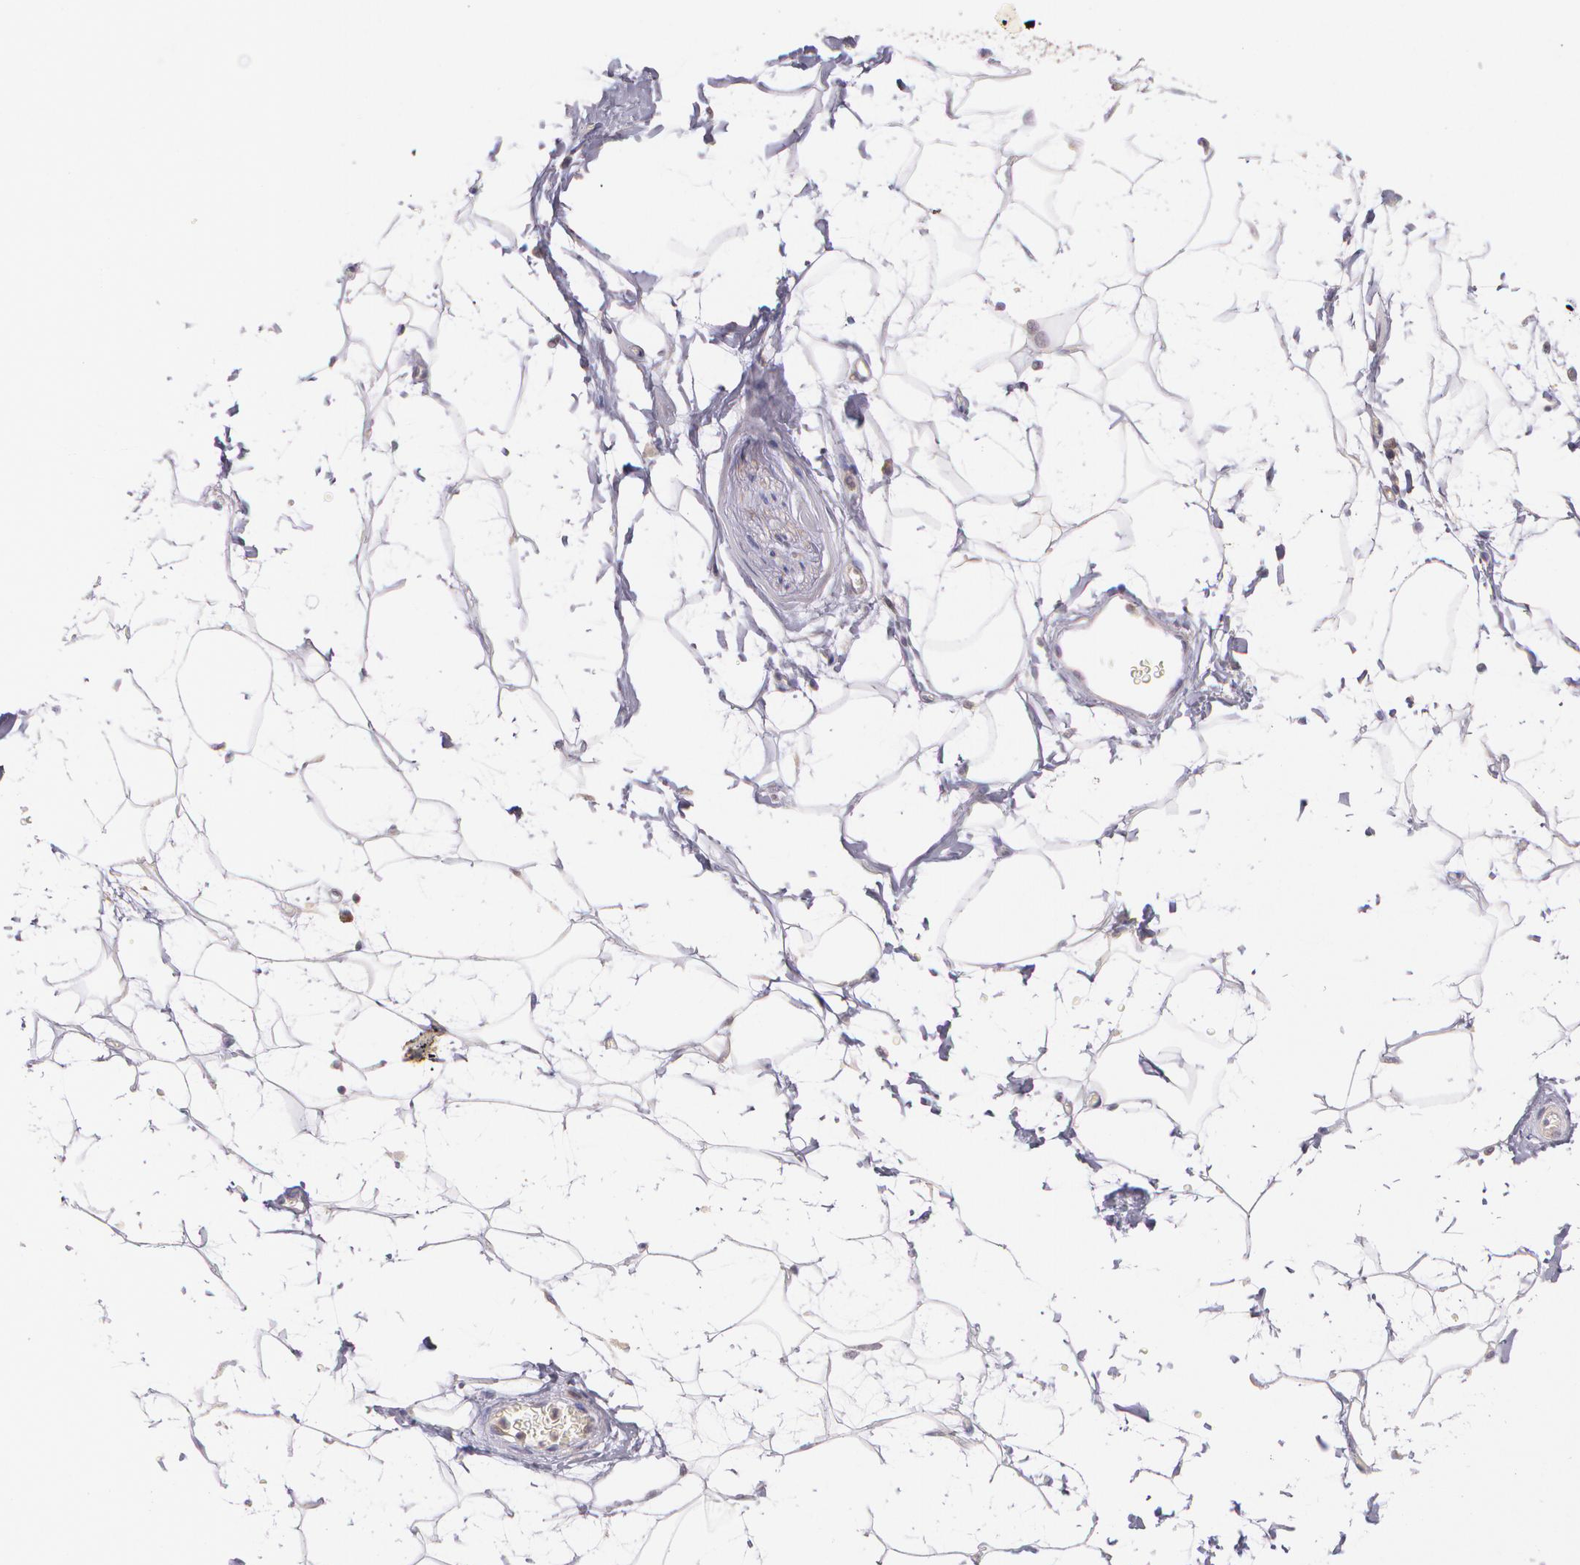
{"staining": {"intensity": "negative", "quantity": "none", "location": "none"}, "tissue": "adipose tissue", "cell_type": "Adipocytes", "image_type": "normal", "snomed": [{"axis": "morphology", "description": "Normal tissue, NOS"}, {"axis": "topography", "description": "Soft tissue"}], "caption": "This is an immunohistochemistry micrograph of benign adipose tissue. There is no expression in adipocytes.", "gene": "CCL17", "patient": {"sex": "male", "age": 72}}